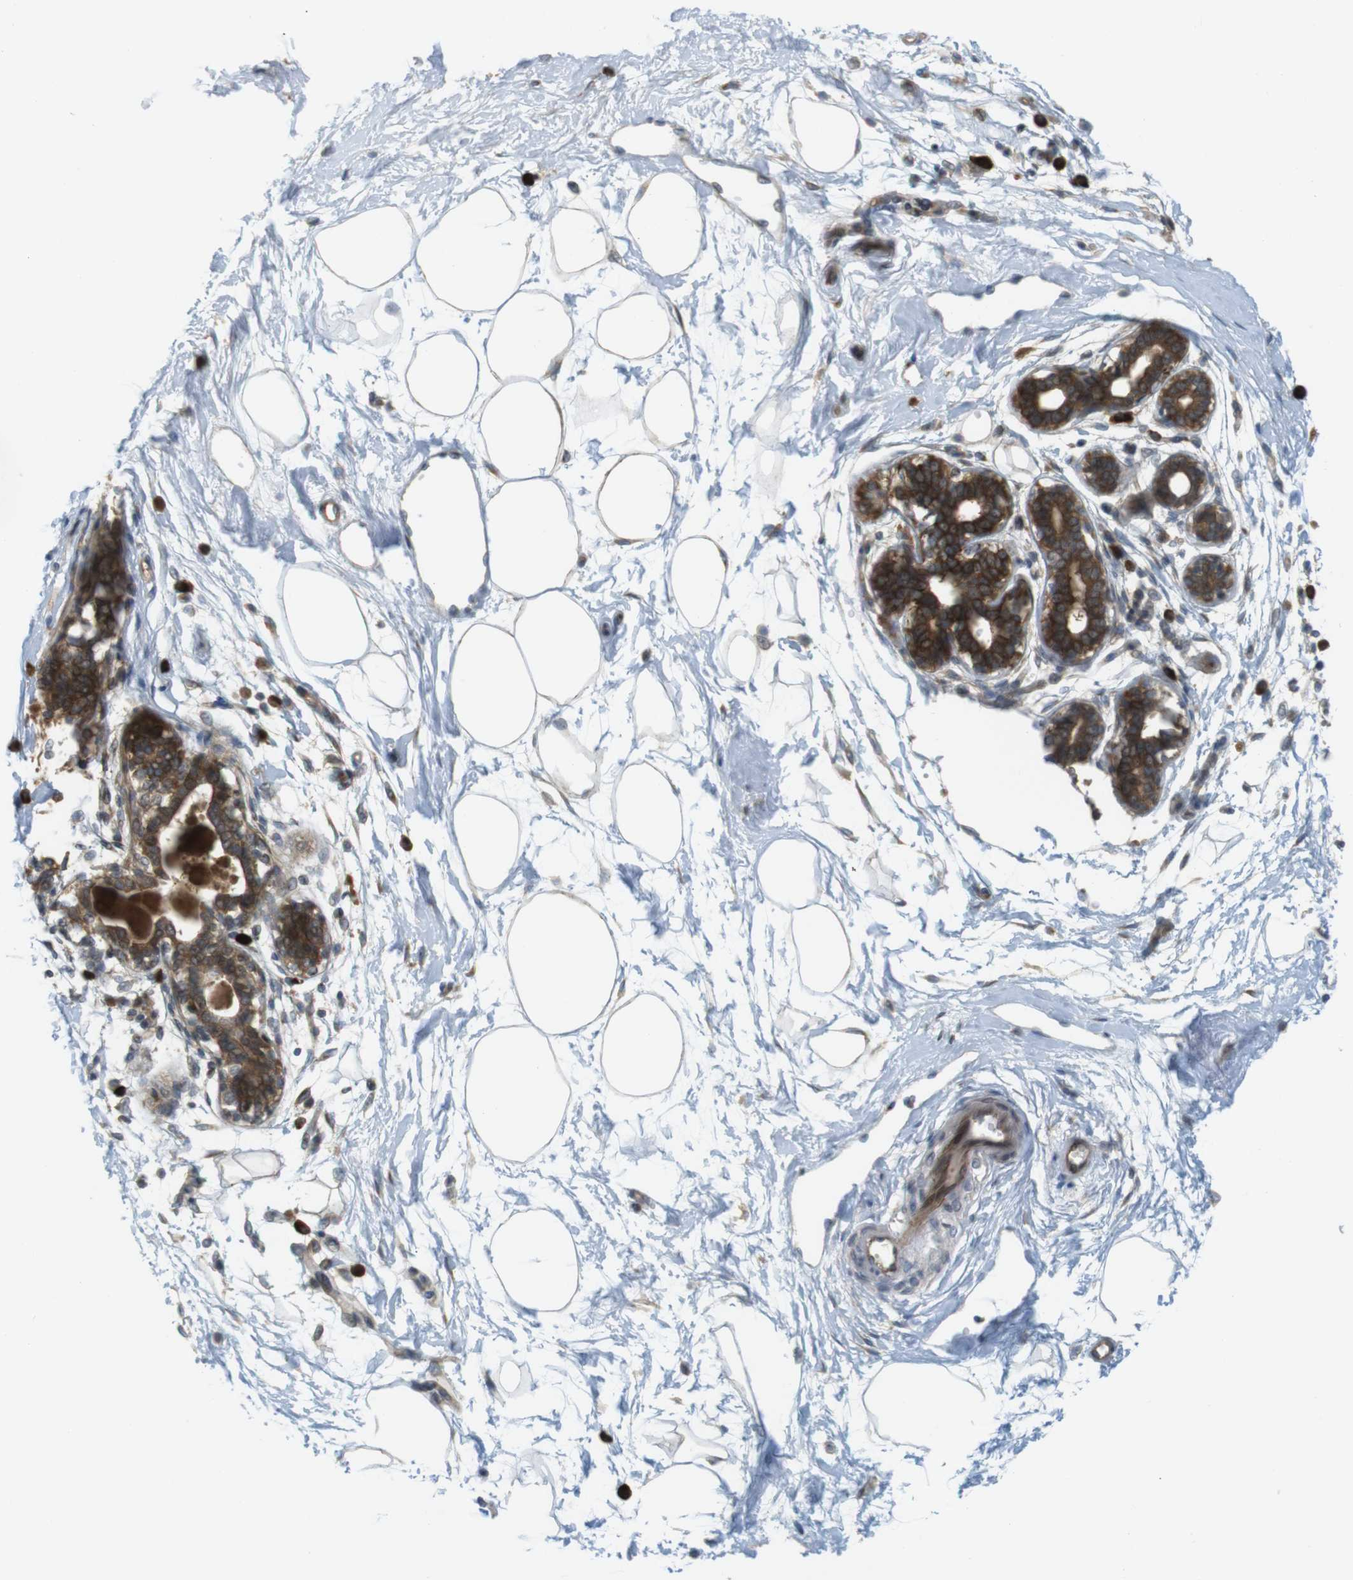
{"staining": {"intensity": "negative", "quantity": "none", "location": "none"}, "tissue": "breast", "cell_type": "Adipocytes", "image_type": "normal", "snomed": [{"axis": "morphology", "description": "Normal tissue, NOS"}, {"axis": "topography", "description": "Breast"}], "caption": "This histopathology image is of benign breast stained with IHC to label a protein in brown with the nuclei are counter-stained blue. There is no expression in adipocytes.", "gene": "GJC3", "patient": {"sex": "female", "age": 45}}